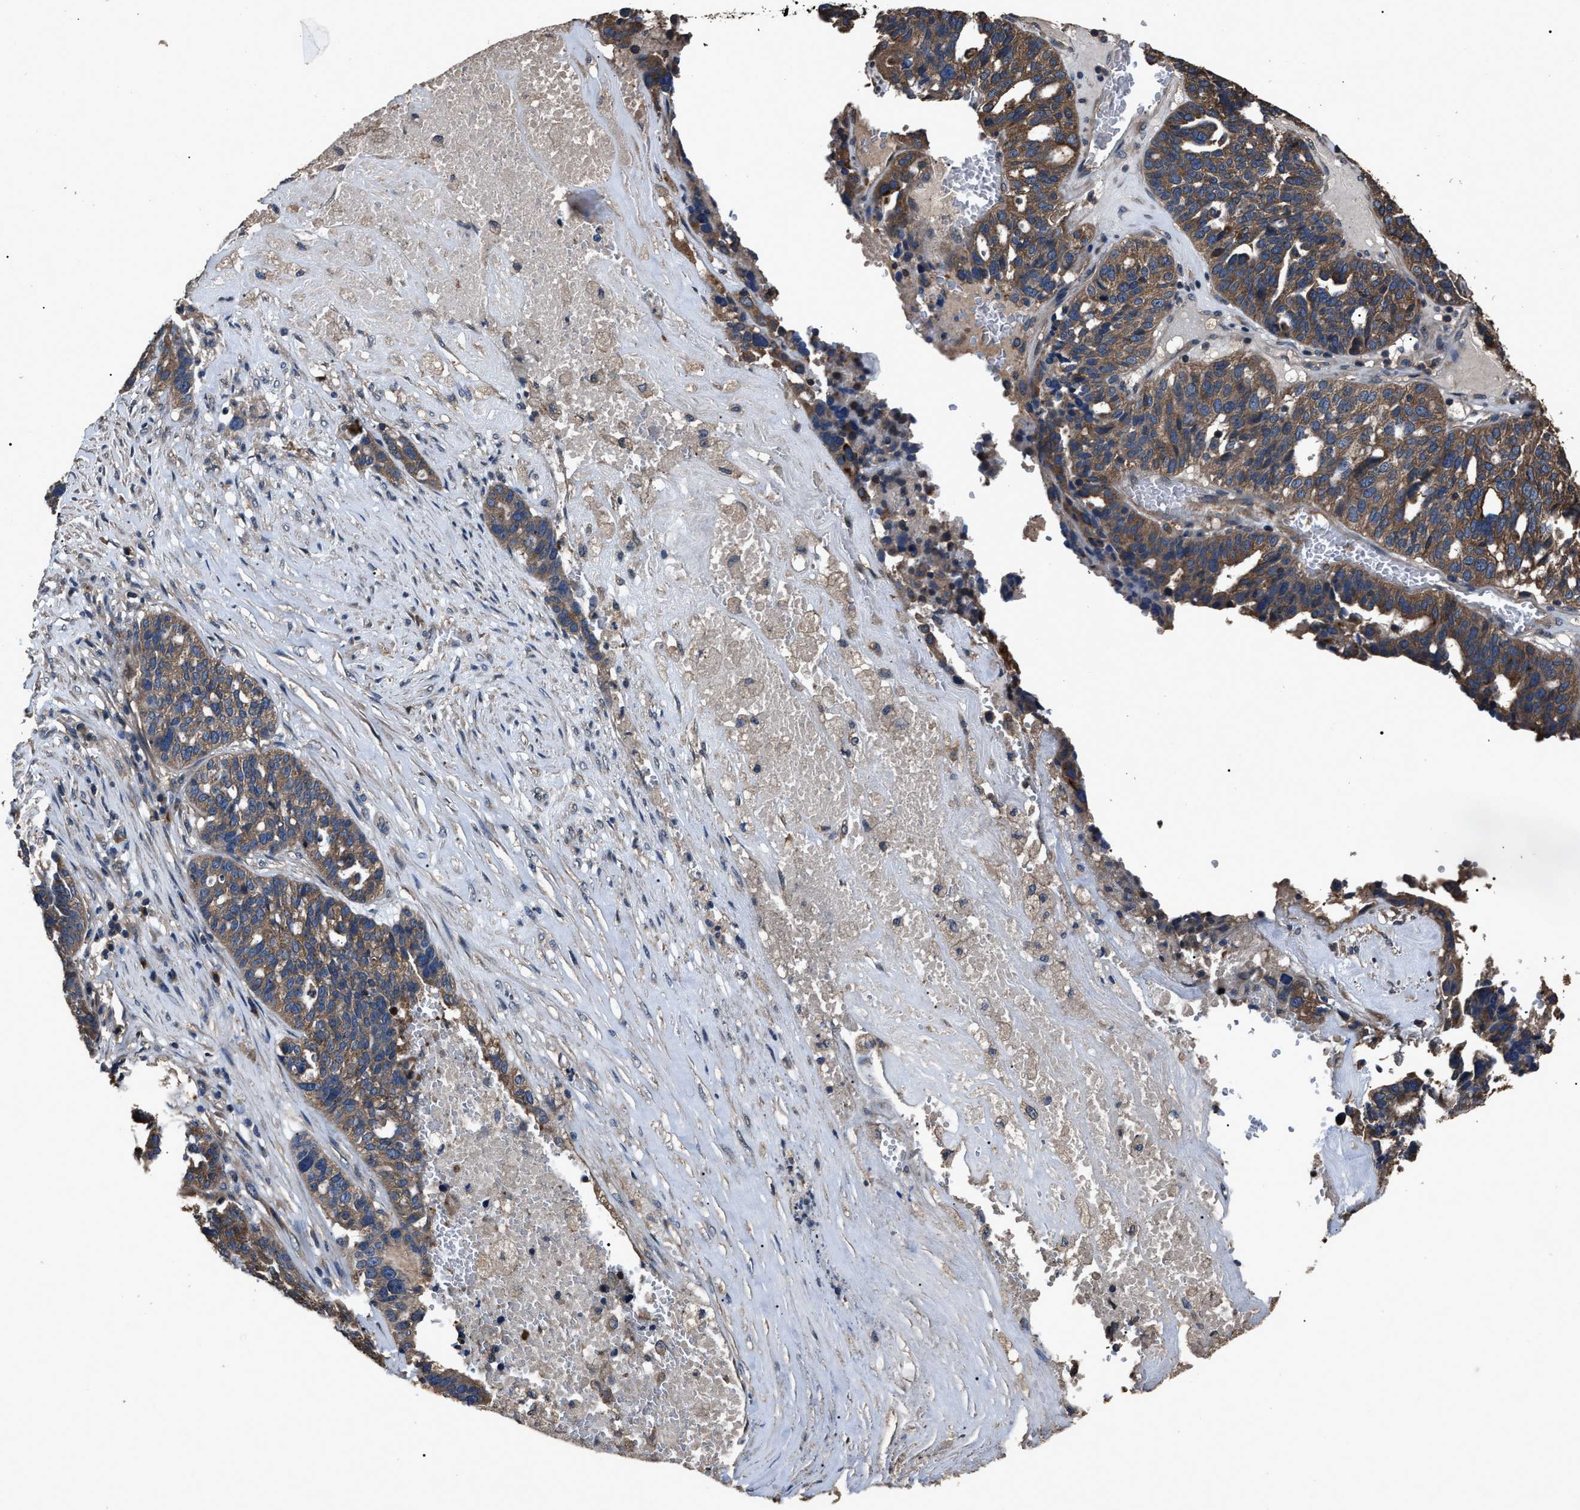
{"staining": {"intensity": "moderate", "quantity": ">75%", "location": "cytoplasmic/membranous"}, "tissue": "ovarian cancer", "cell_type": "Tumor cells", "image_type": "cancer", "snomed": [{"axis": "morphology", "description": "Cystadenocarcinoma, serous, NOS"}, {"axis": "topography", "description": "Ovary"}], "caption": "Immunohistochemical staining of human ovarian cancer exhibits medium levels of moderate cytoplasmic/membranous expression in about >75% of tumor cells.", "gene": "RNF216", "patient": {"sex": "female", "age": 59}}